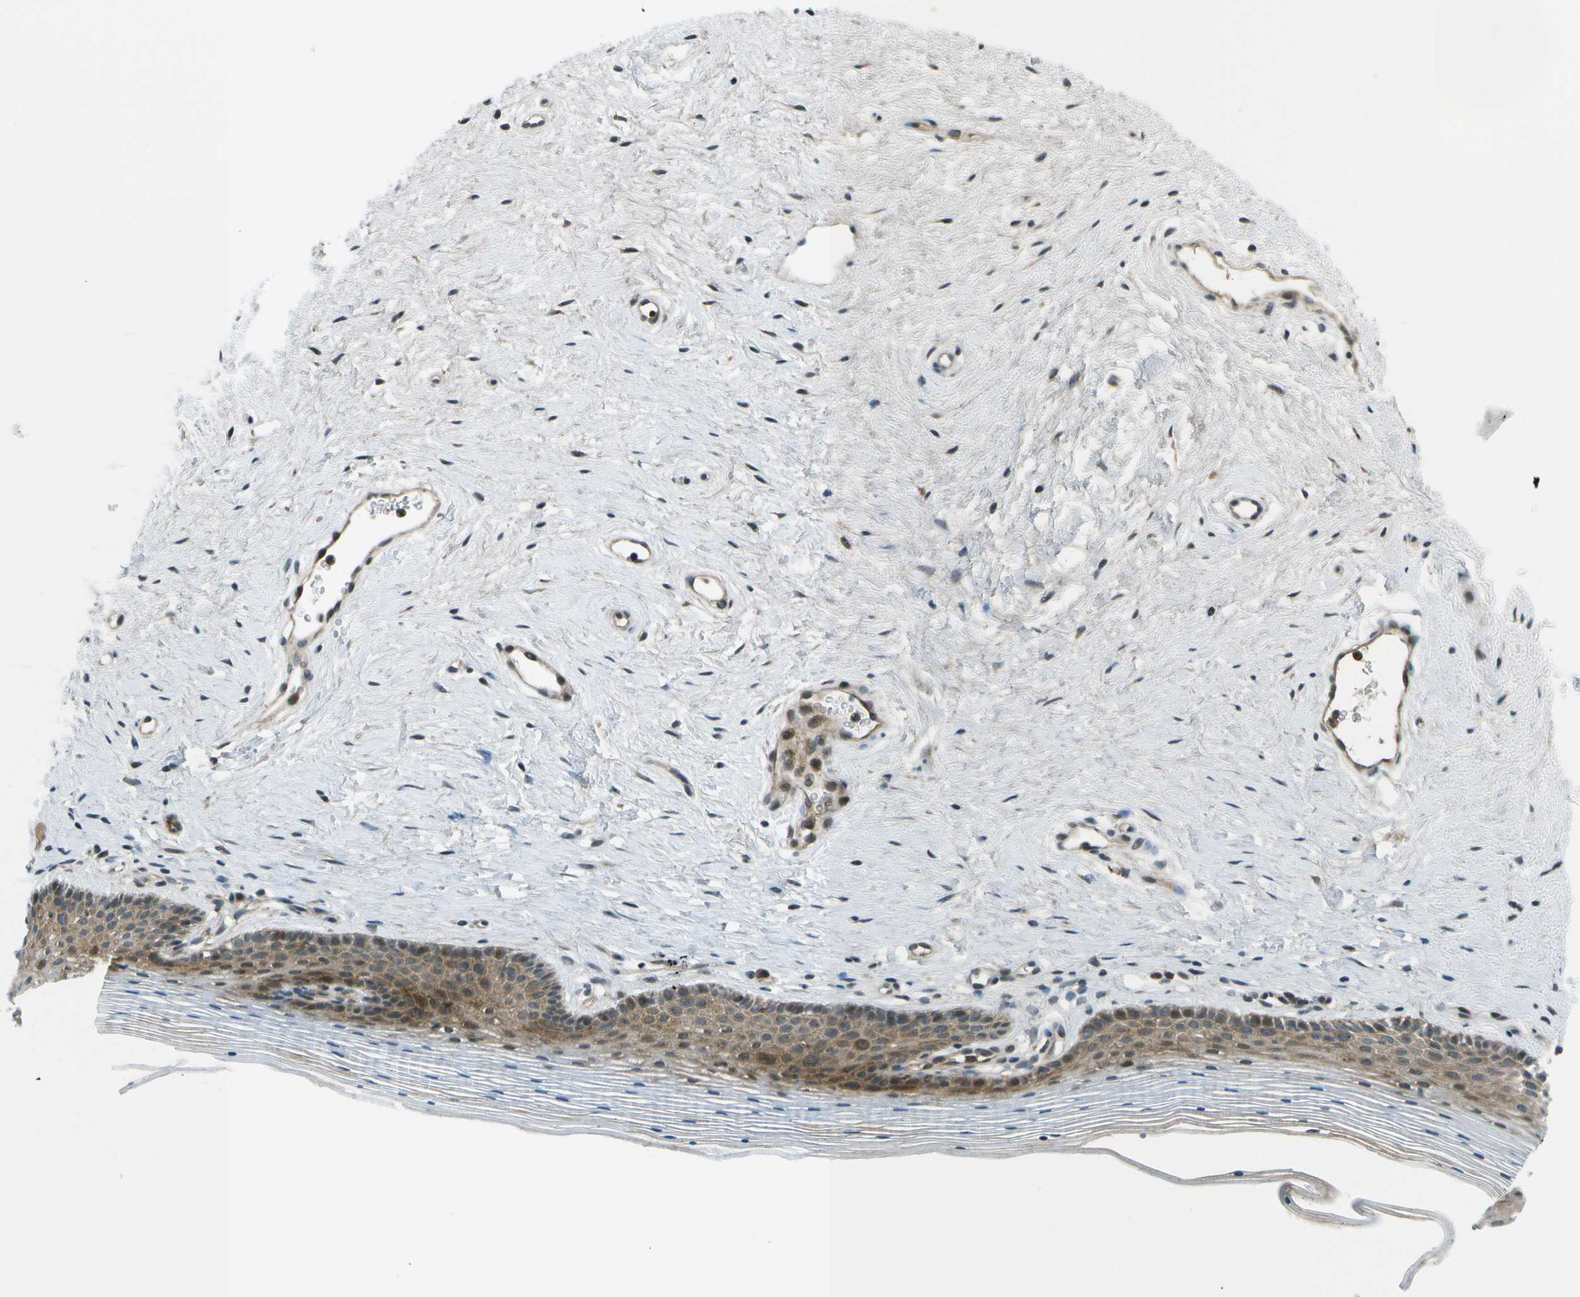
{"staining": {"intensity": "moderate", "quantity": "25%-75%", "location": "cytoplasmic/membranous"}, "tissue": "vagina", "cell_type": "Squamous epithelial cells", "image_type": "normal", "snomed": [{"axis": "morphology", "description": "Normal tissue, NOS"}, {"axis": "topography", "description": "Vagina"}], "caption": "Vagina stained with a brown dye displays moderate cytoplasmic/membranous positive positivity in about 25%-75% of squamous epithelial cells.", "gene": "TMEM19", "patient": {"sex": "female", "age": 32}}